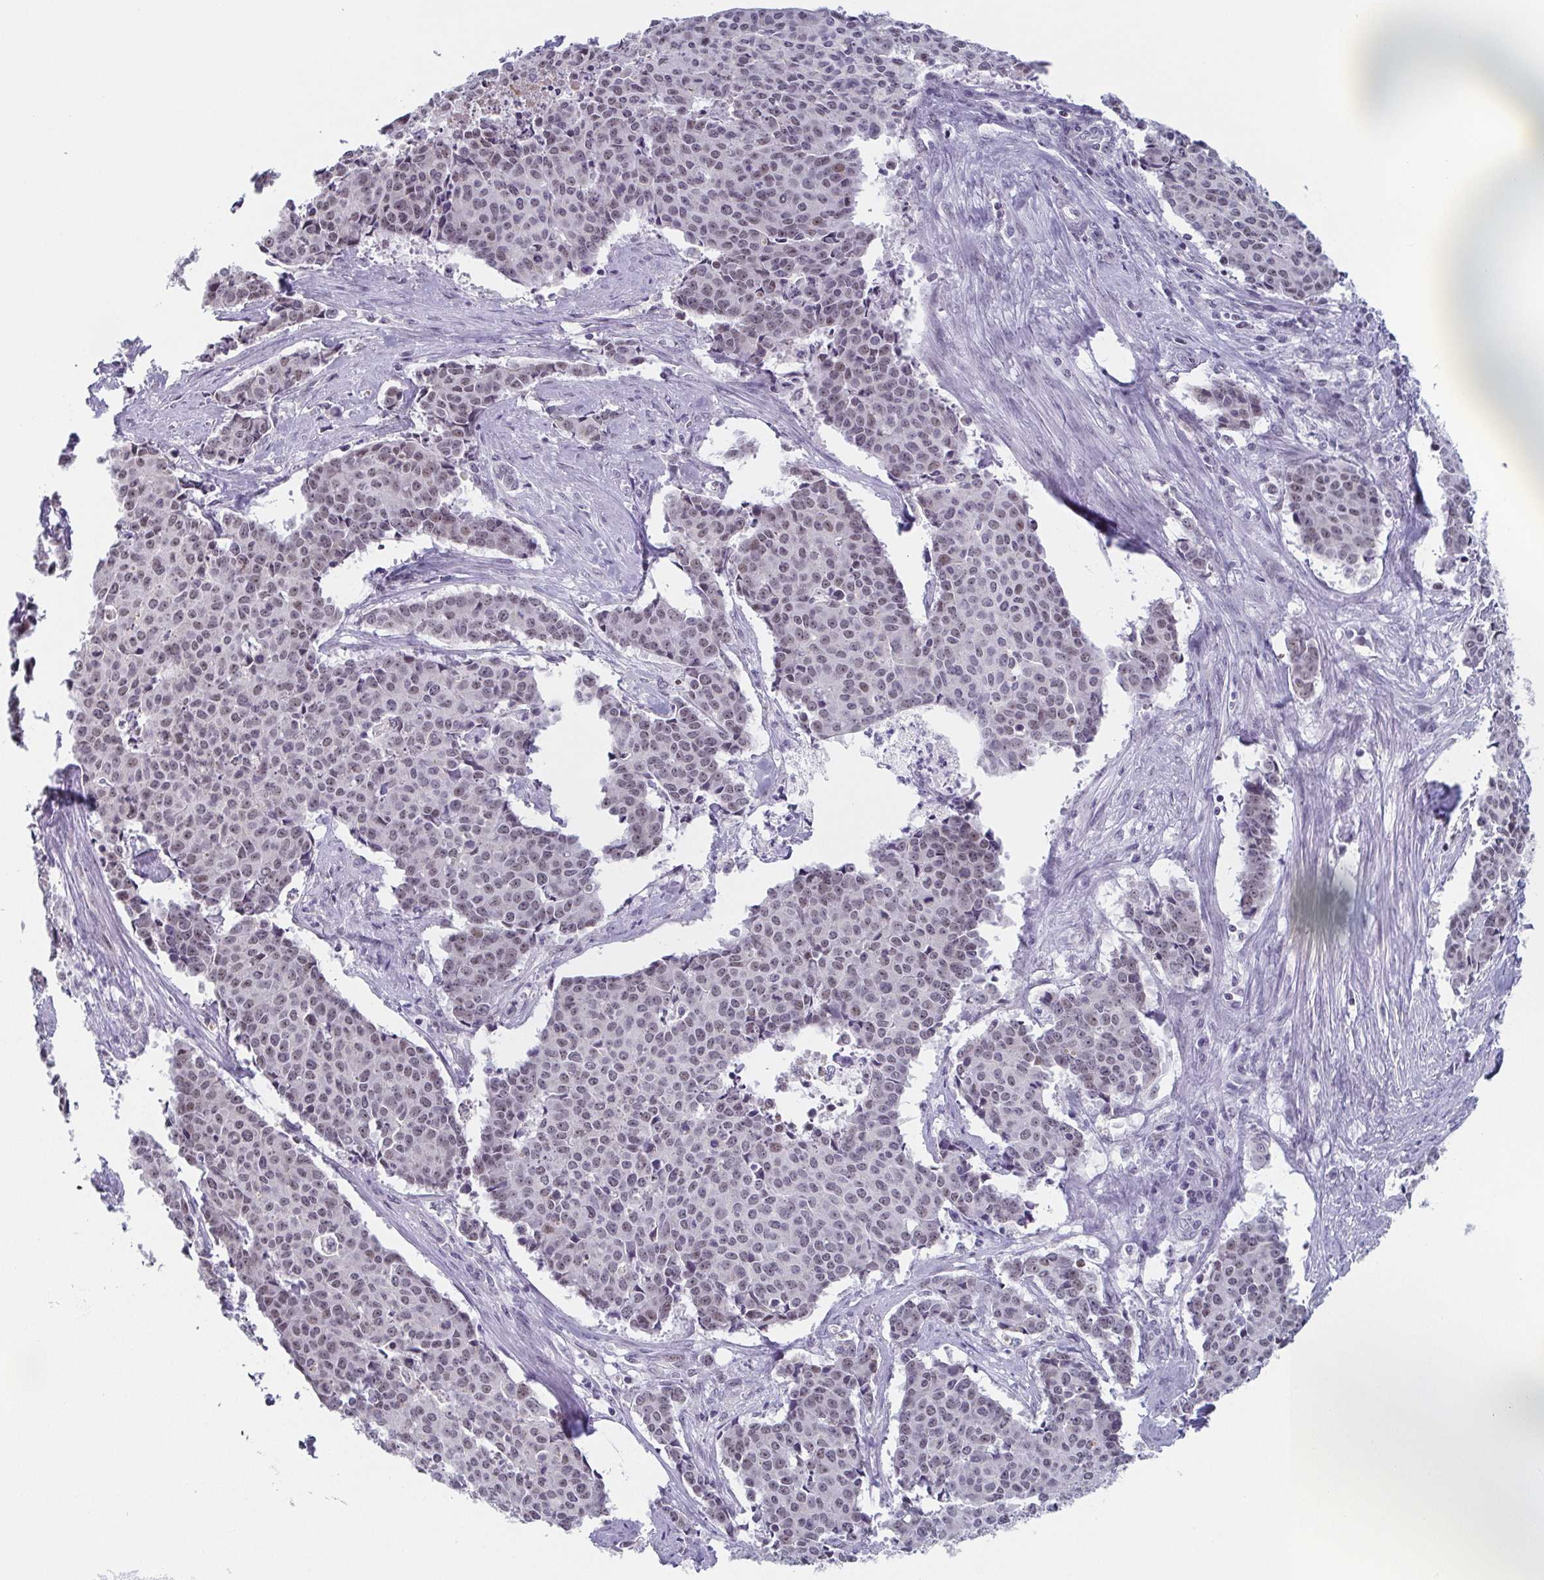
{"staining": {"intensity": "weak", "quantity": "<25%", "location": "nuclear"}, "tissue": "cervical cancer", "cell_type": "Tumor cells", "image_type": "cancer", "snomed": [{"axis": "morphology", "description": "Squamous cell carcinoma, NOS"}, {"axis": "topography", "description": "Cervix"}], "caption": "Immunohistochemistry of human squamous cell carcinoma (cervical) shows no positivity in tumor cells.", "gene": "EXOSC7", "patient": {"sex": "female", "age": 28}}